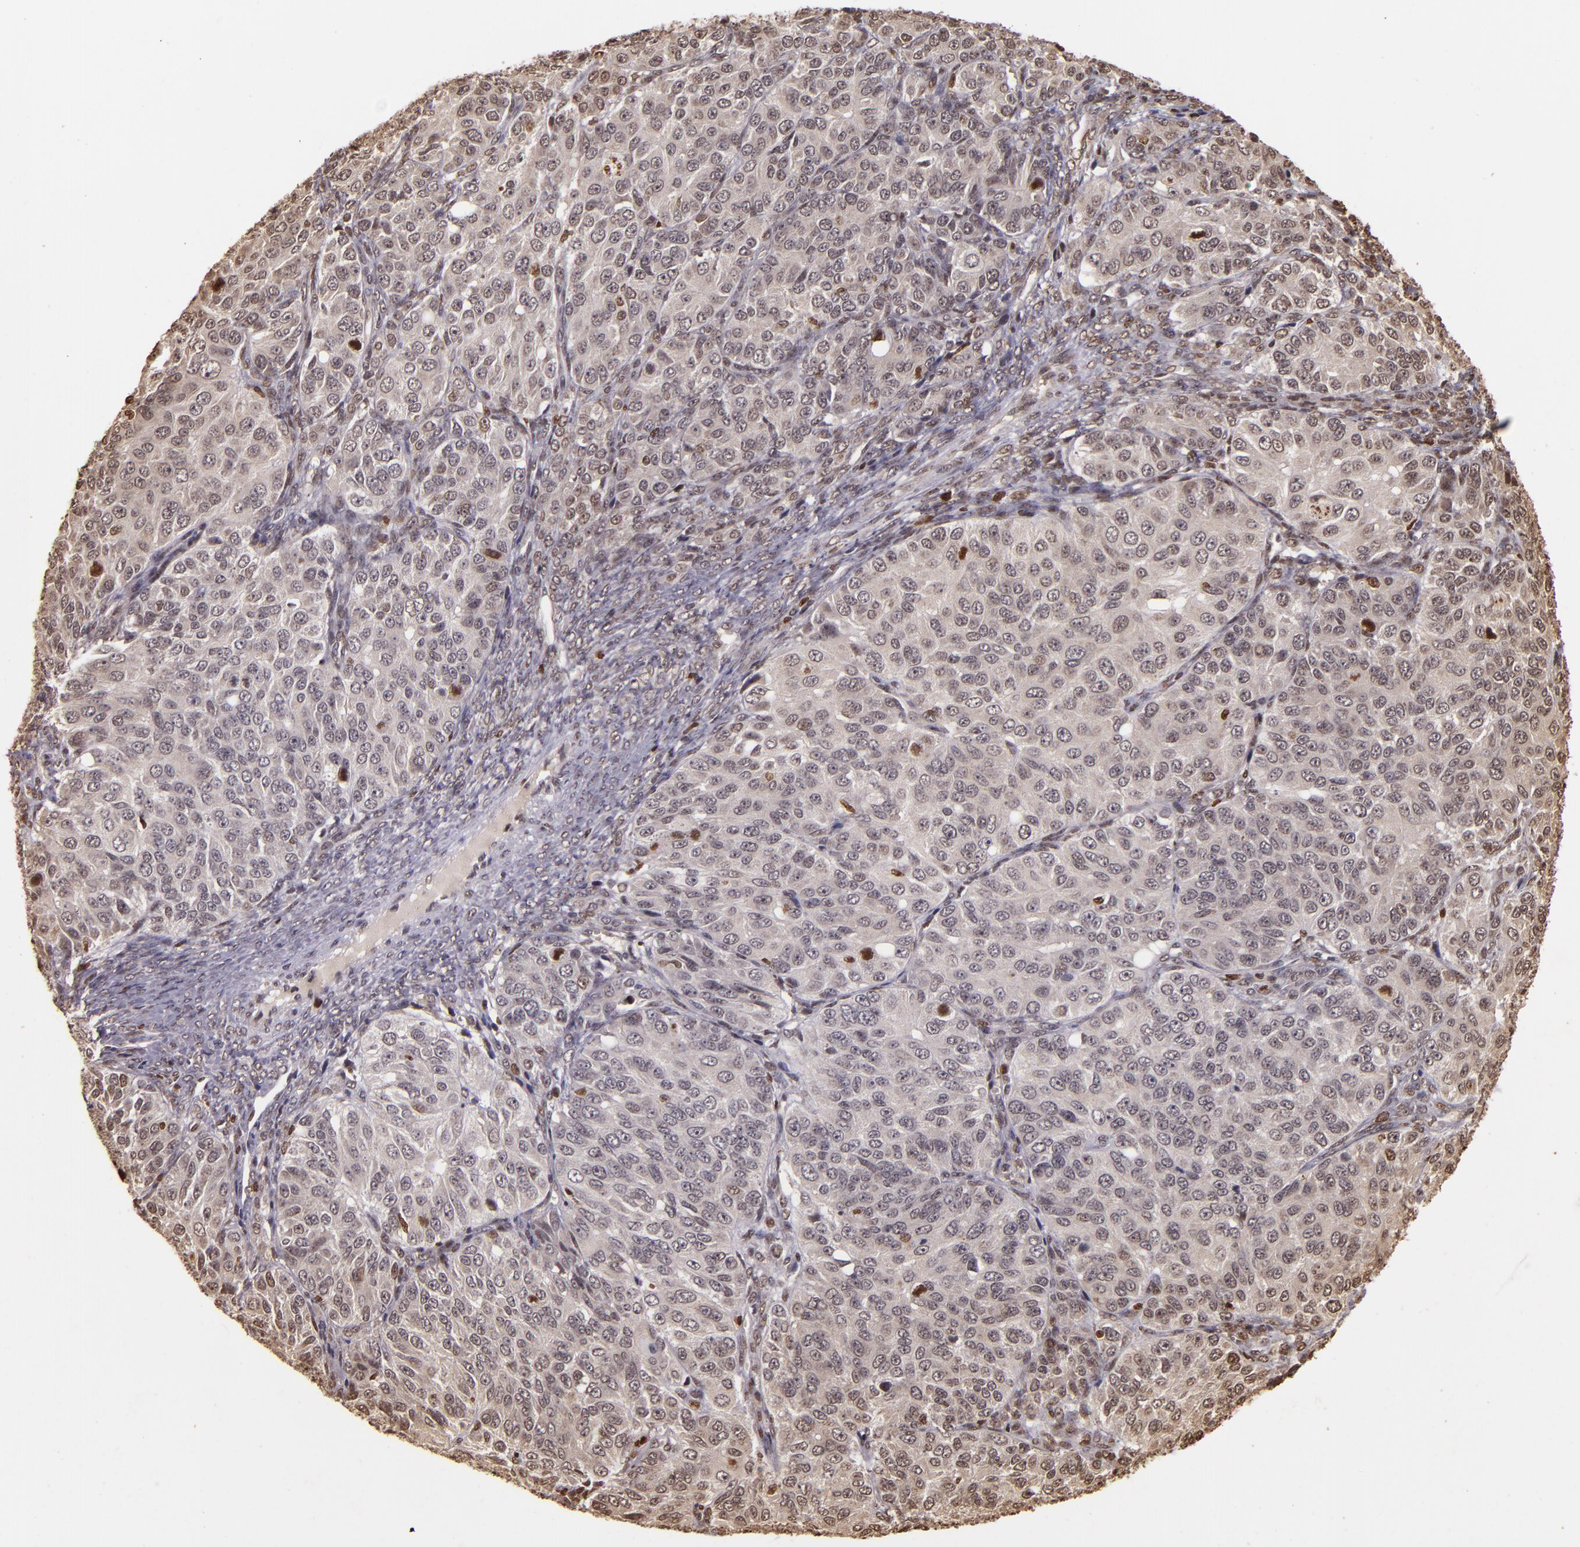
{"staining": {"intensity": "weak", "quantity": ">75%", "location": "cytoplasmic/membranous,nuclear"}, "tissue": "ovarian cancer", "cell_type": "Tumor cells", "image_type": "cancer", "snomed": [{"axis": "morphology", "description": "Carcinoma, endometroid"}, {"axis": "topography", "description": "Ovary"}], "caption": "Weak cytoplasmic/membranous and nuclear staining for a protein is appreciated in approximately >75% of tumor cells of ovarian endometroid carcinoma using immunohistochemistry.", "gene": "CUL1", "patient": {"sex": "female", "age": 51}}